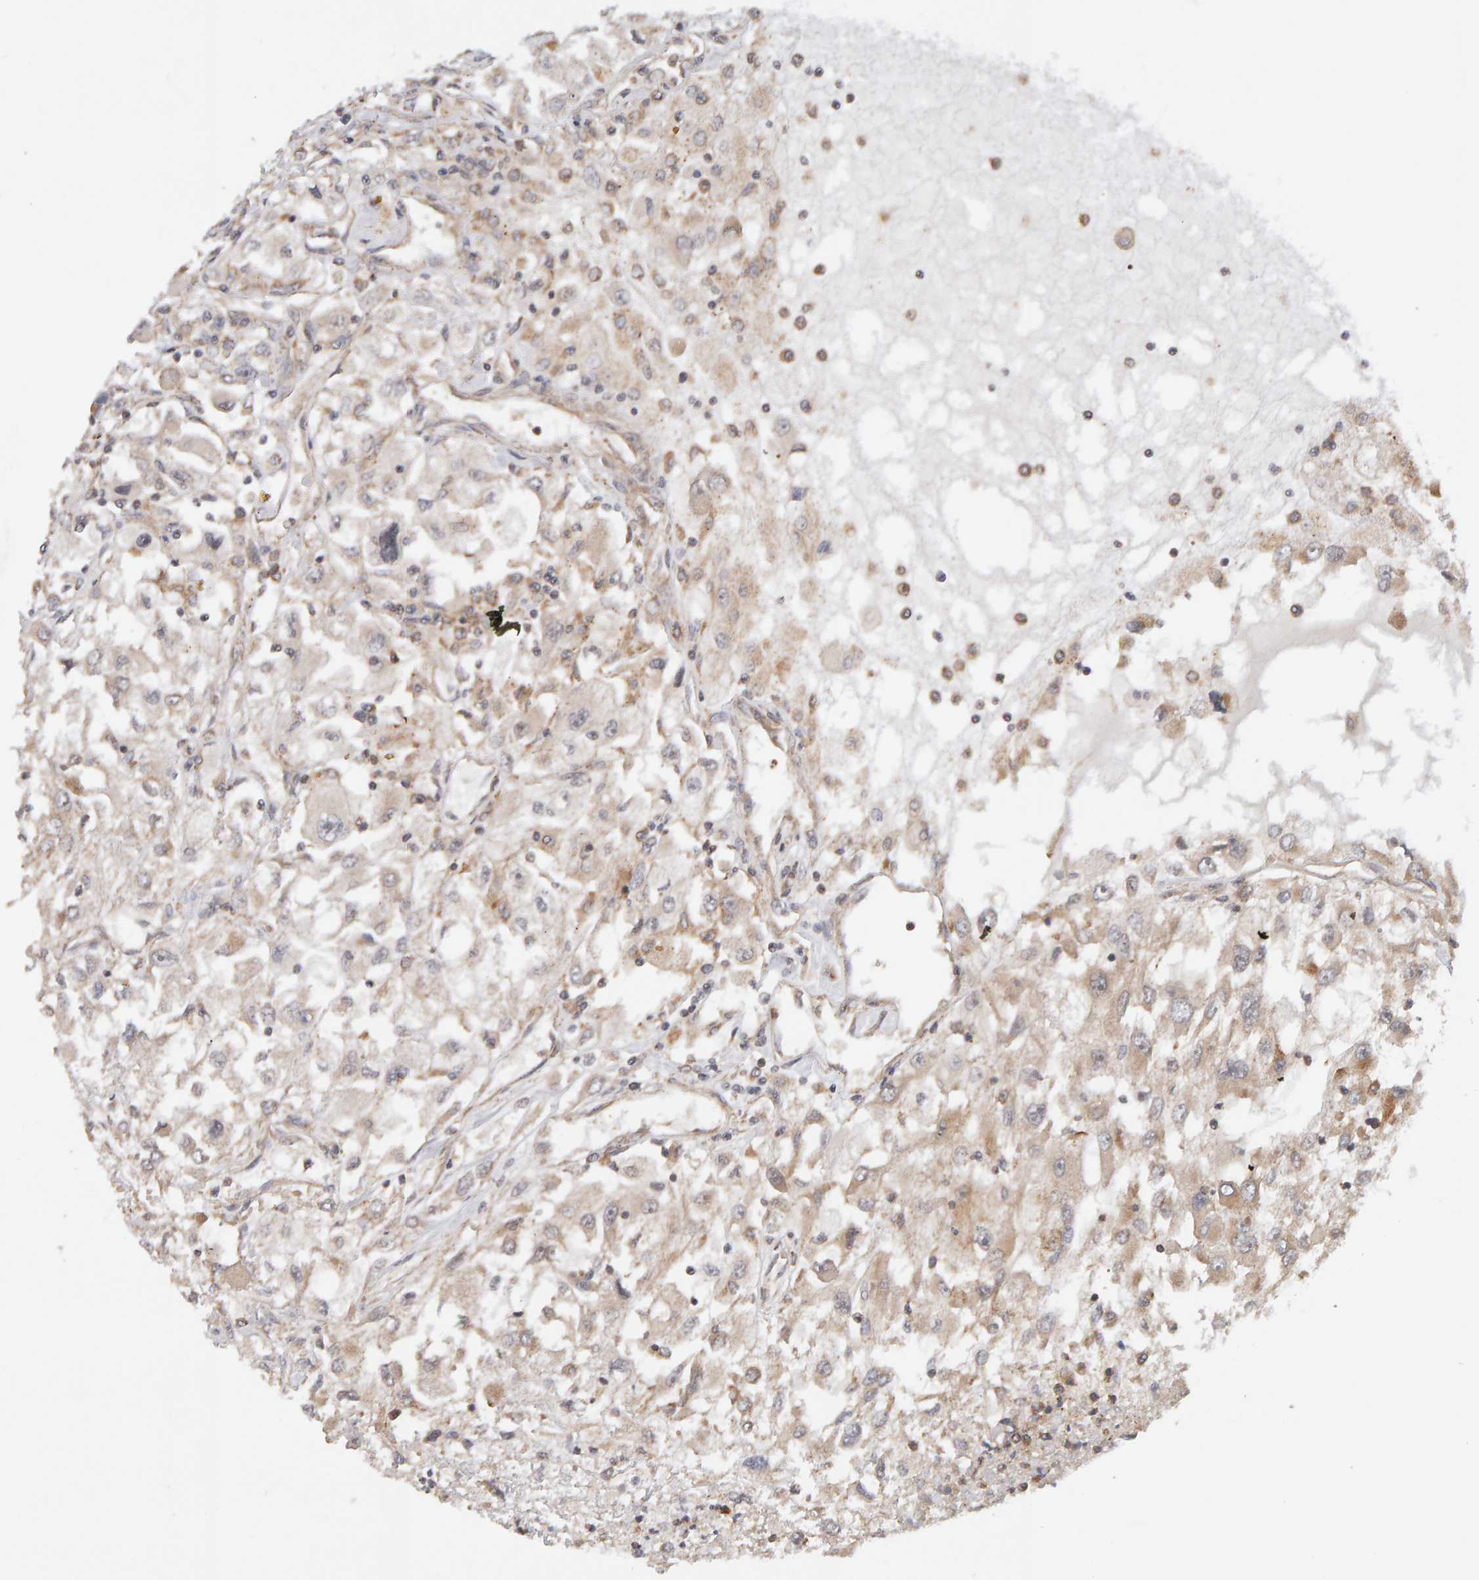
{"staining": {"intensity": "weak", "quantity": "<25%", "location": "cytoplasmic/membranous"}, "tissue": "renal cancer", "cell_type": "Tumor cells", "image_type": "cancer", "snomed": [{"axis": "morphology", "description": "Adenocarcinoma, NOS"}, {"axis": "topography", "description": "Kidney"}], "caption": "This is an immunohistochemistry image of human renal cancer. There is no positivity in tumor cells.", "gene": "DNAJC7", "patient": {"sex": "female", "age": 52}}